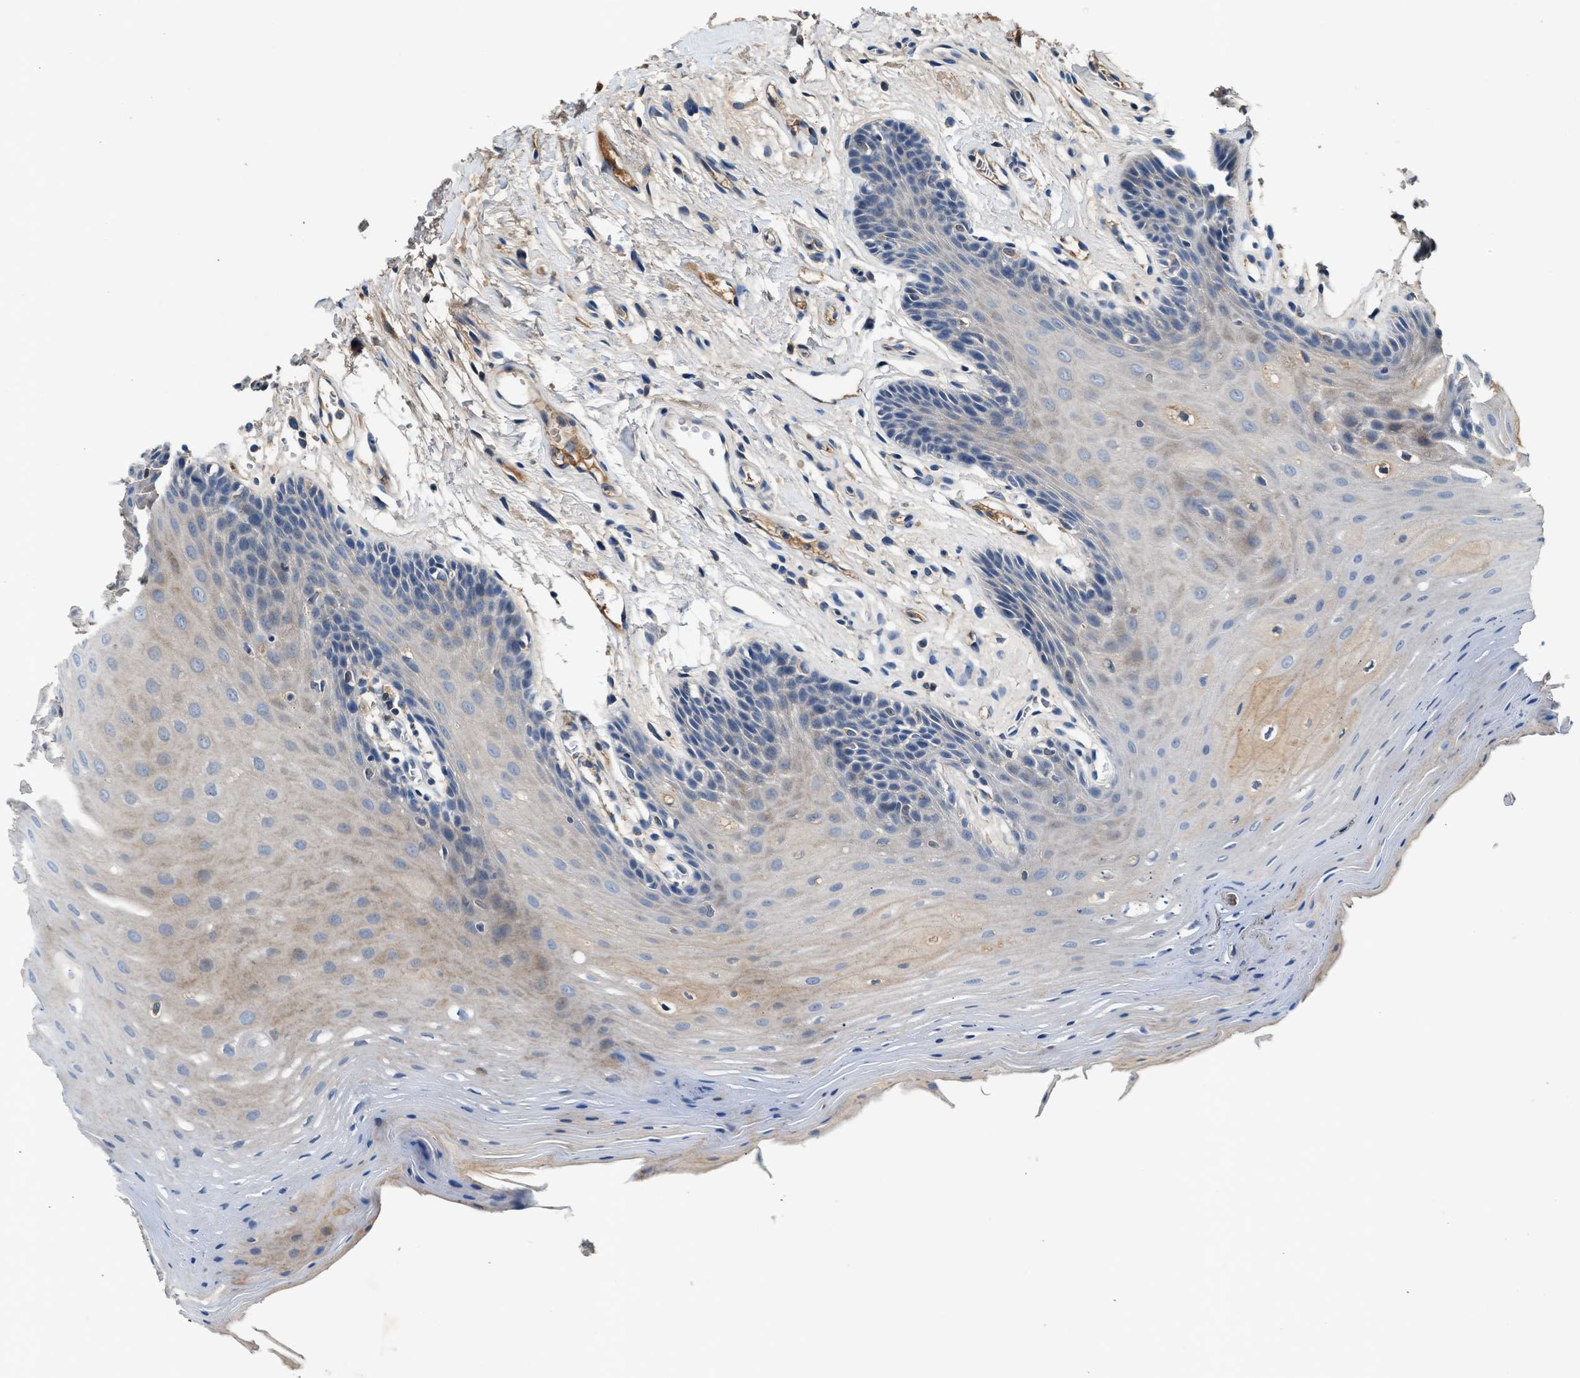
{"staining": {"intensity": "weak", "quantity": "<25%", "location": "cytoplasmic/membranous"}, "tissue": "oral mucosa", "cell_type": "Squamous epithelial cells", "image_type": "normal", "snomed": [{"axis": "morphology", "description": "Normal tissue, NOS"}, {"axis": "morphology", "description": "Squamous cell carcinoma, NOS"}, {"axis": "topography", "description": "Oral tissue"}, {"axis": "topography", "description": "Head-Neck"}], "caption": "DAB immunohistochemical staining of benign human oral mucosa exhibits no significant staining in squamous epithelial cells.", "gene": "RWDD2B", "patient": {"sex": "male", "age": 71}}